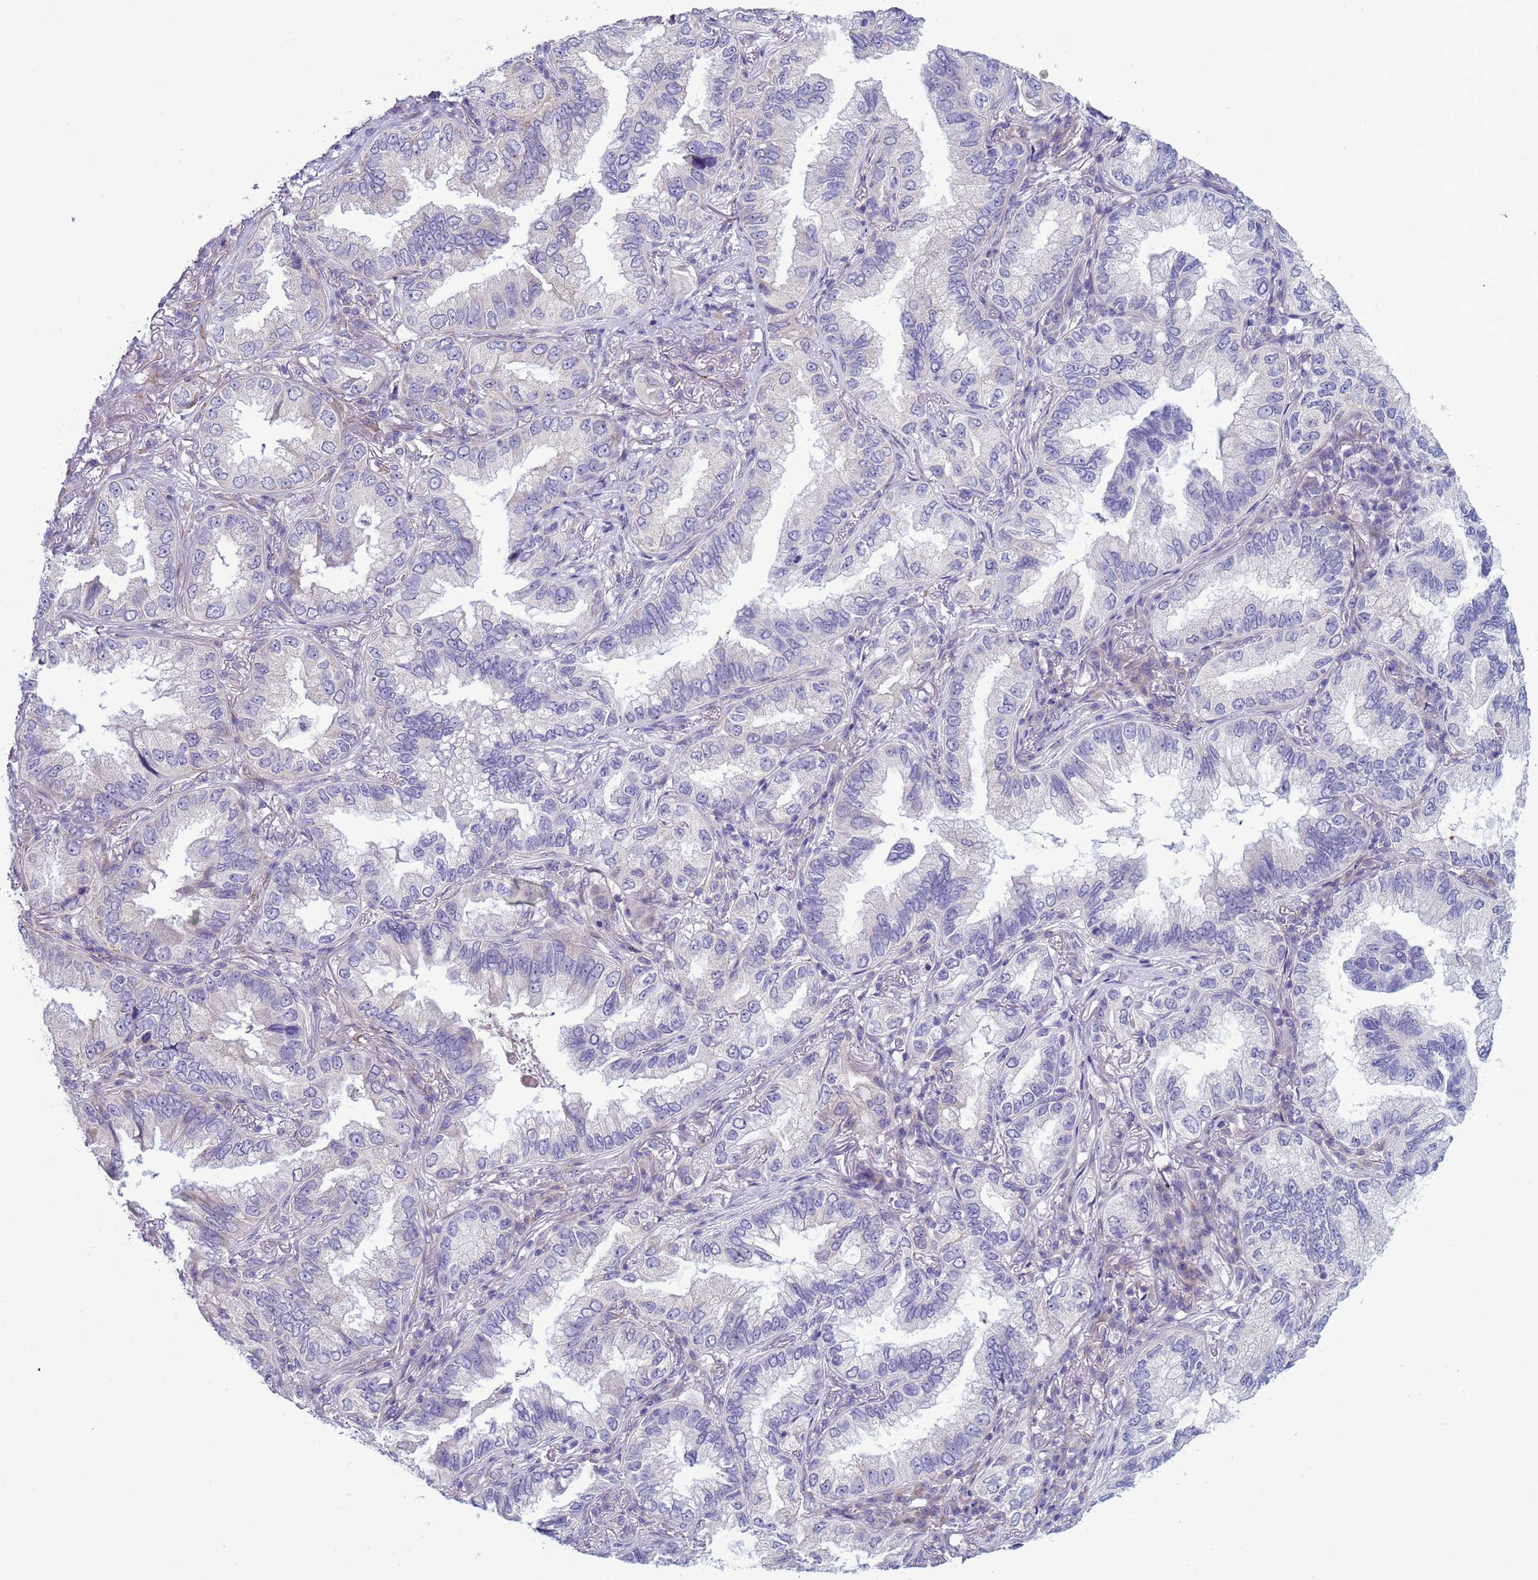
{"staining": {"intensity": "negative", "quantity": "none", "location": "none"}, "tissue": "lung cancer", "cell_type": "Tumor cells", "image_type": "cancer", "snomed": [{"axis": "morphology", "description": "Adenocarcinoma, NOS"}, {"axis": "topography", "description": "Lung"}], "caption": "Immunohistochemical staining of adenocarcinoma (lung) demonstrates no significant expression in tumor cells.", "gene": "ABHD17B", "patient": {"sex": "female", "age": 69}}